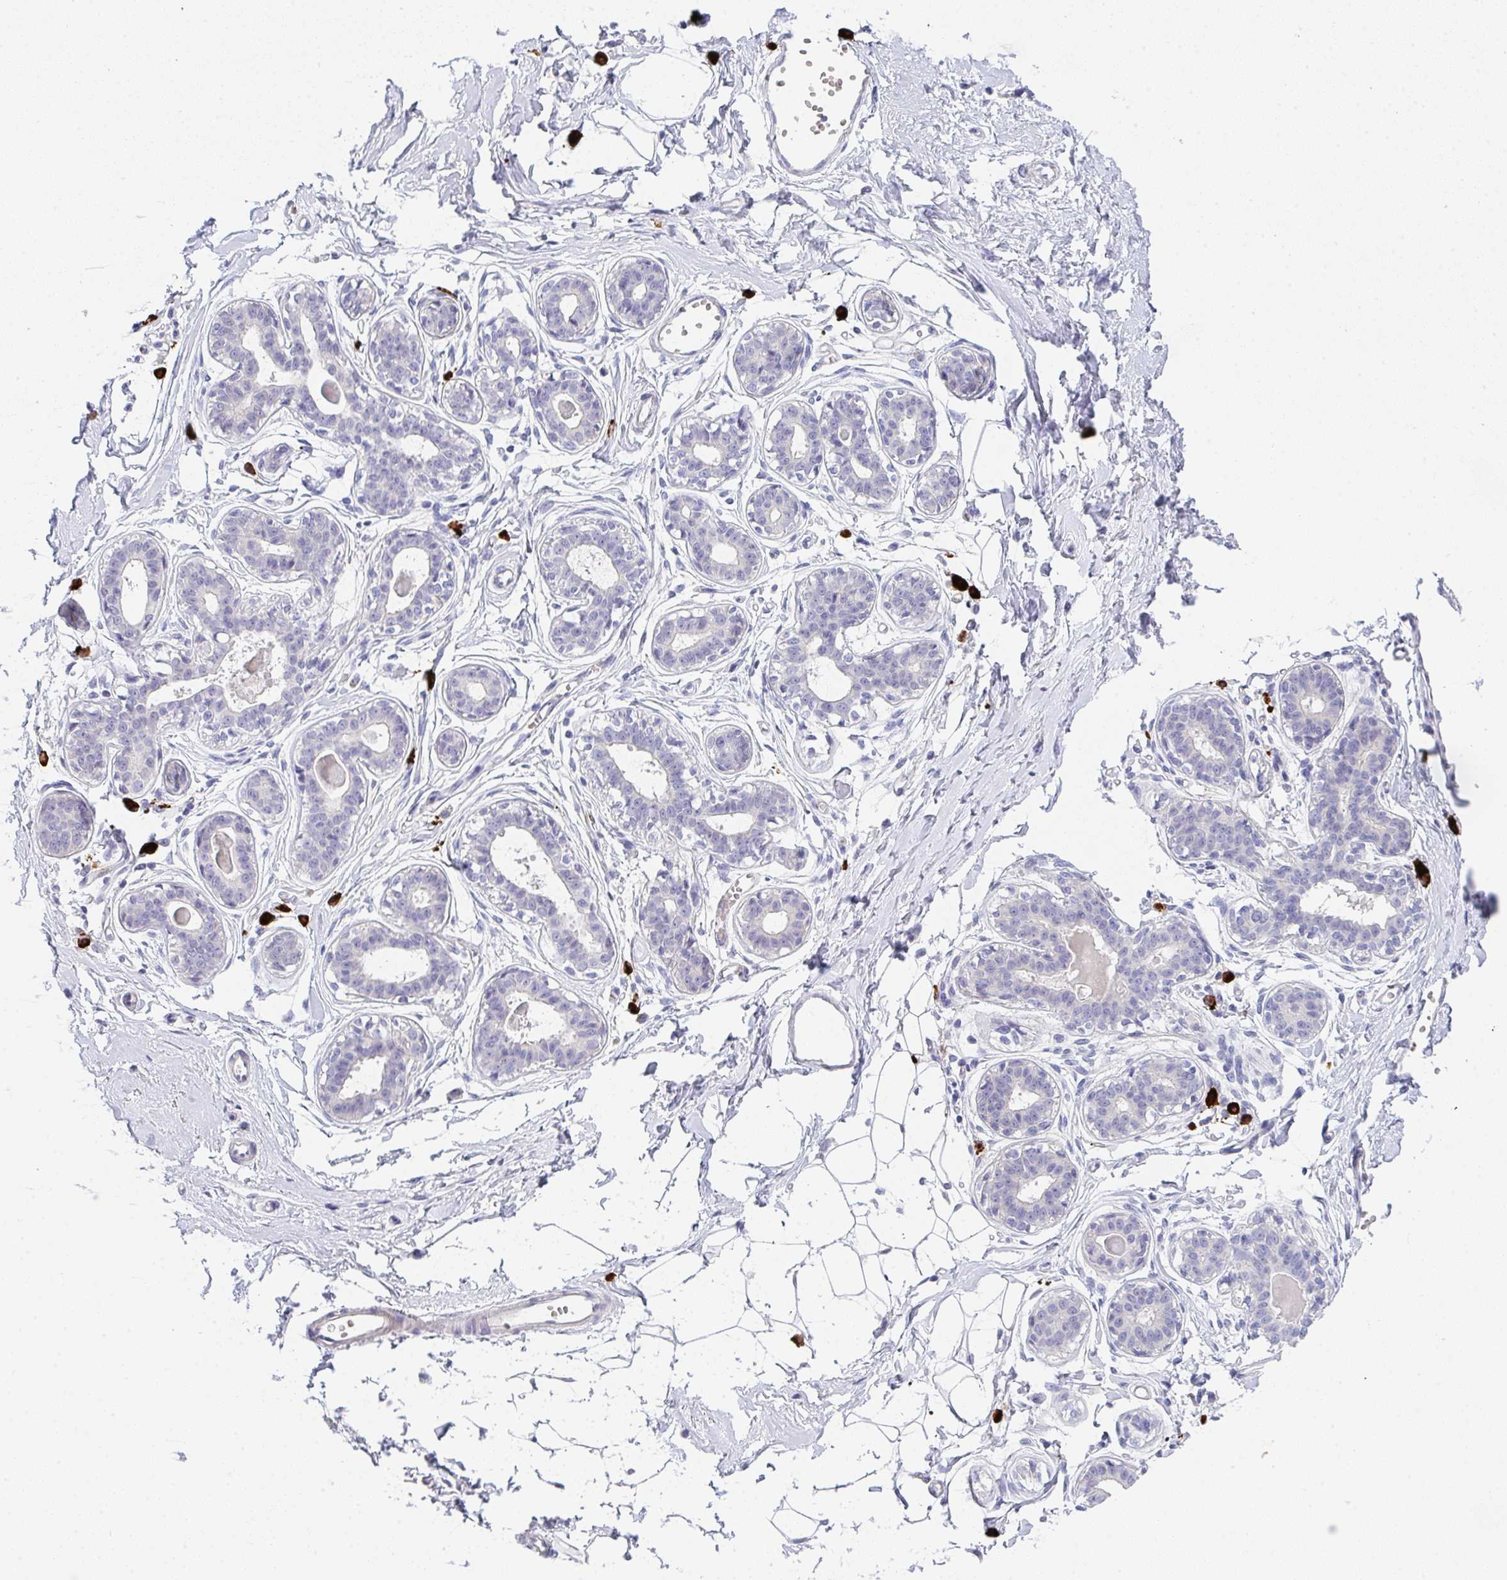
{"staining": {"intensity": "negative", "quantity": "none", "location": "none"}, "tissue": "breast", "cell_type": "Adipocytes", "image_type": "normal", "snomed": [{"axis": "morphology", "description": "Normal tissue, NOS"}, {"axis": "topography", "description": "Breast"}], "caption": "Image shows no protein positivity in adipocytes of benign breast.", "gene": "CACNA1S", "patient": {"sex": "female", "age": 45}}